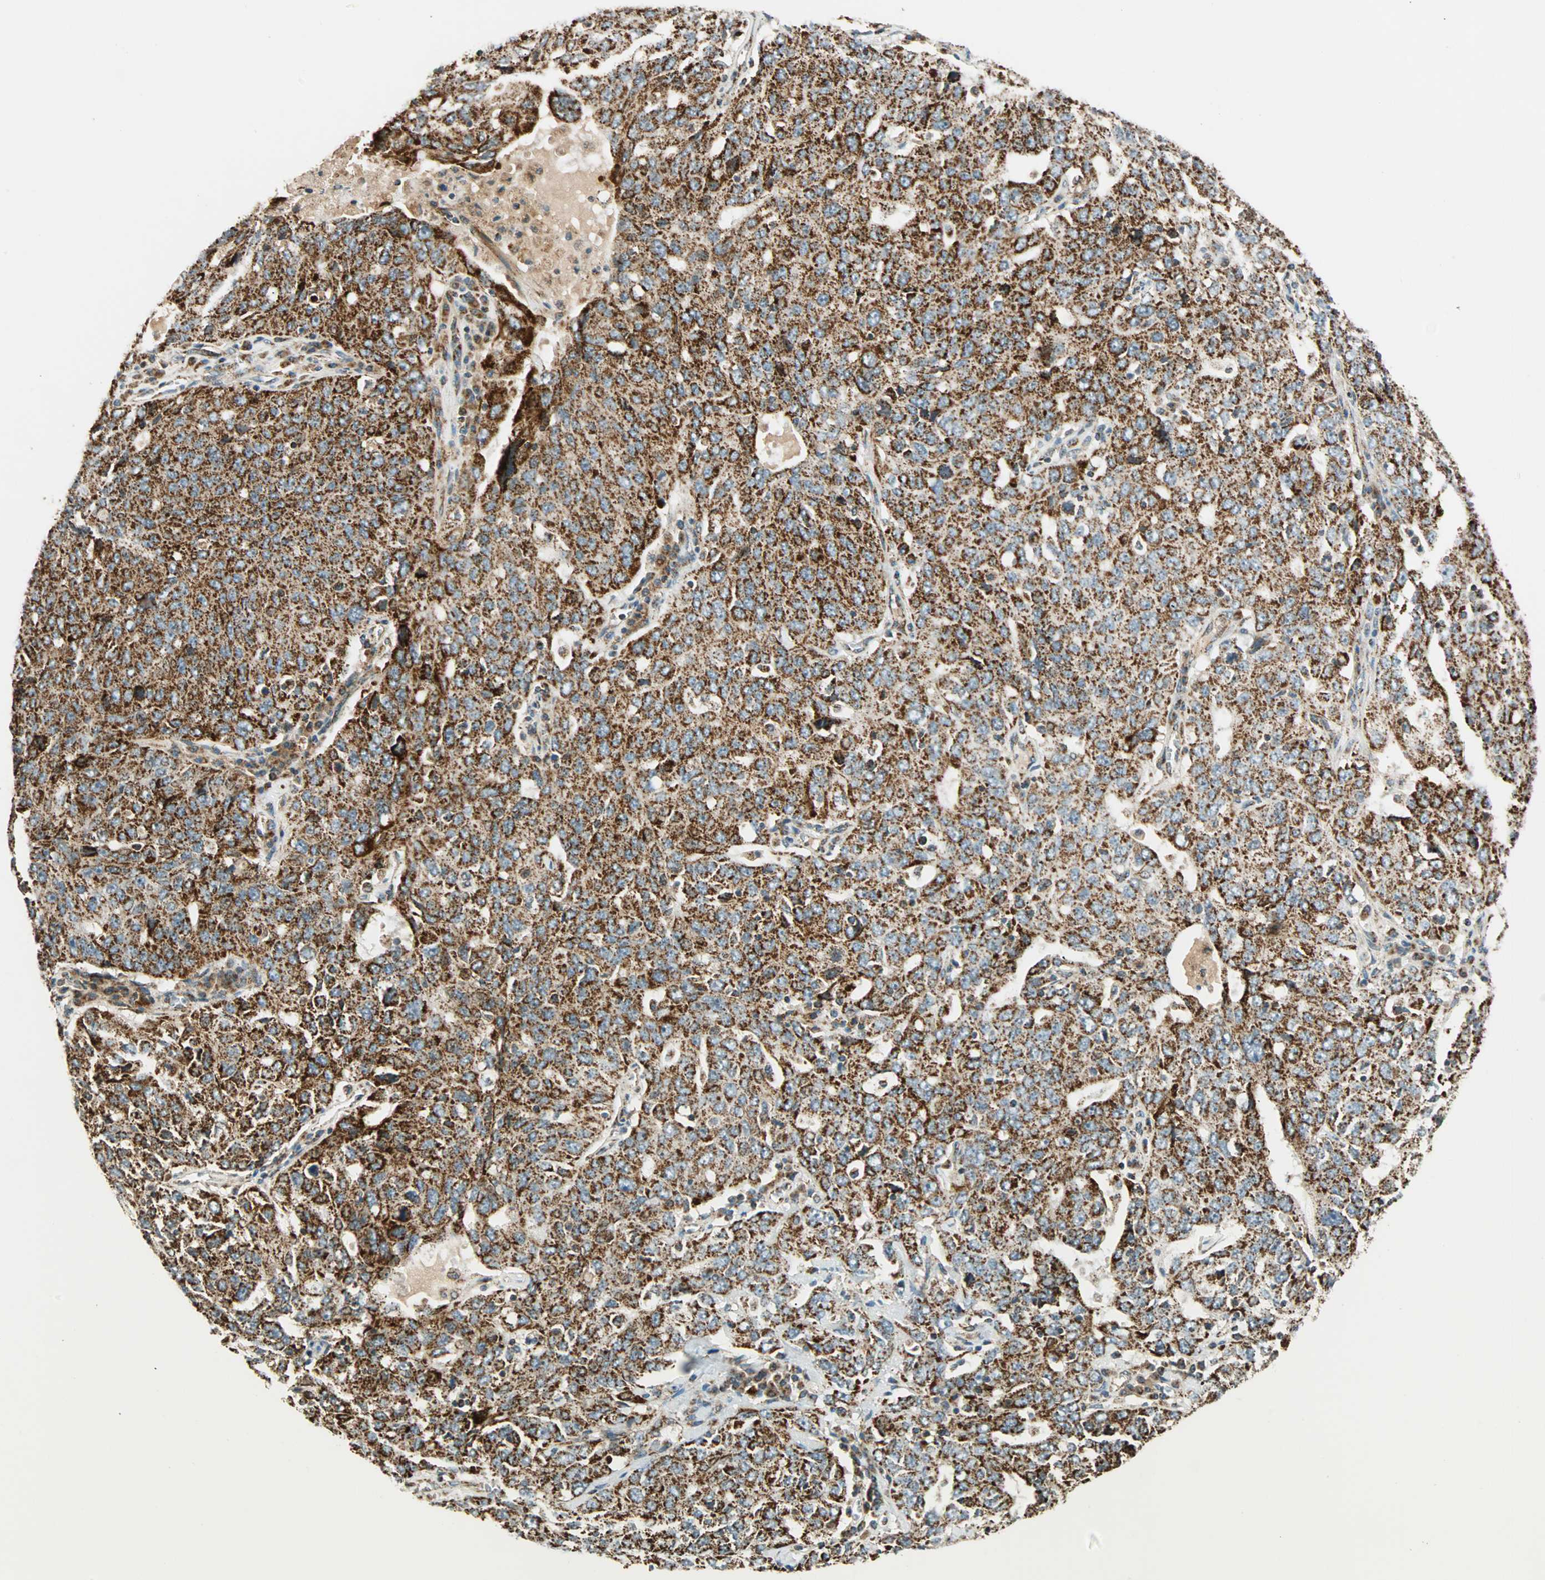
{"staining": {"intensity": "moderate", "quantity": ">75%", "location": "cytoplasmic/membranous"}, "tissue": "ovarian cancer", "cell_type": "Tumor cells", "image_type": "cancer", "snomed": [{"axis": "morphology", "description": "Carcinoma, endometroid"}, {"axis": "topography", "description": "Ovary"}], "caption": "Protein staining of ovarian cancer (endometroid carcinoma) tissue demonstrates moderate cytoplasmic/membranous staining in approximately >75% of tumor cells.", "gene": "SPRY4", "patient": {"sex": "female", "age": 62}}